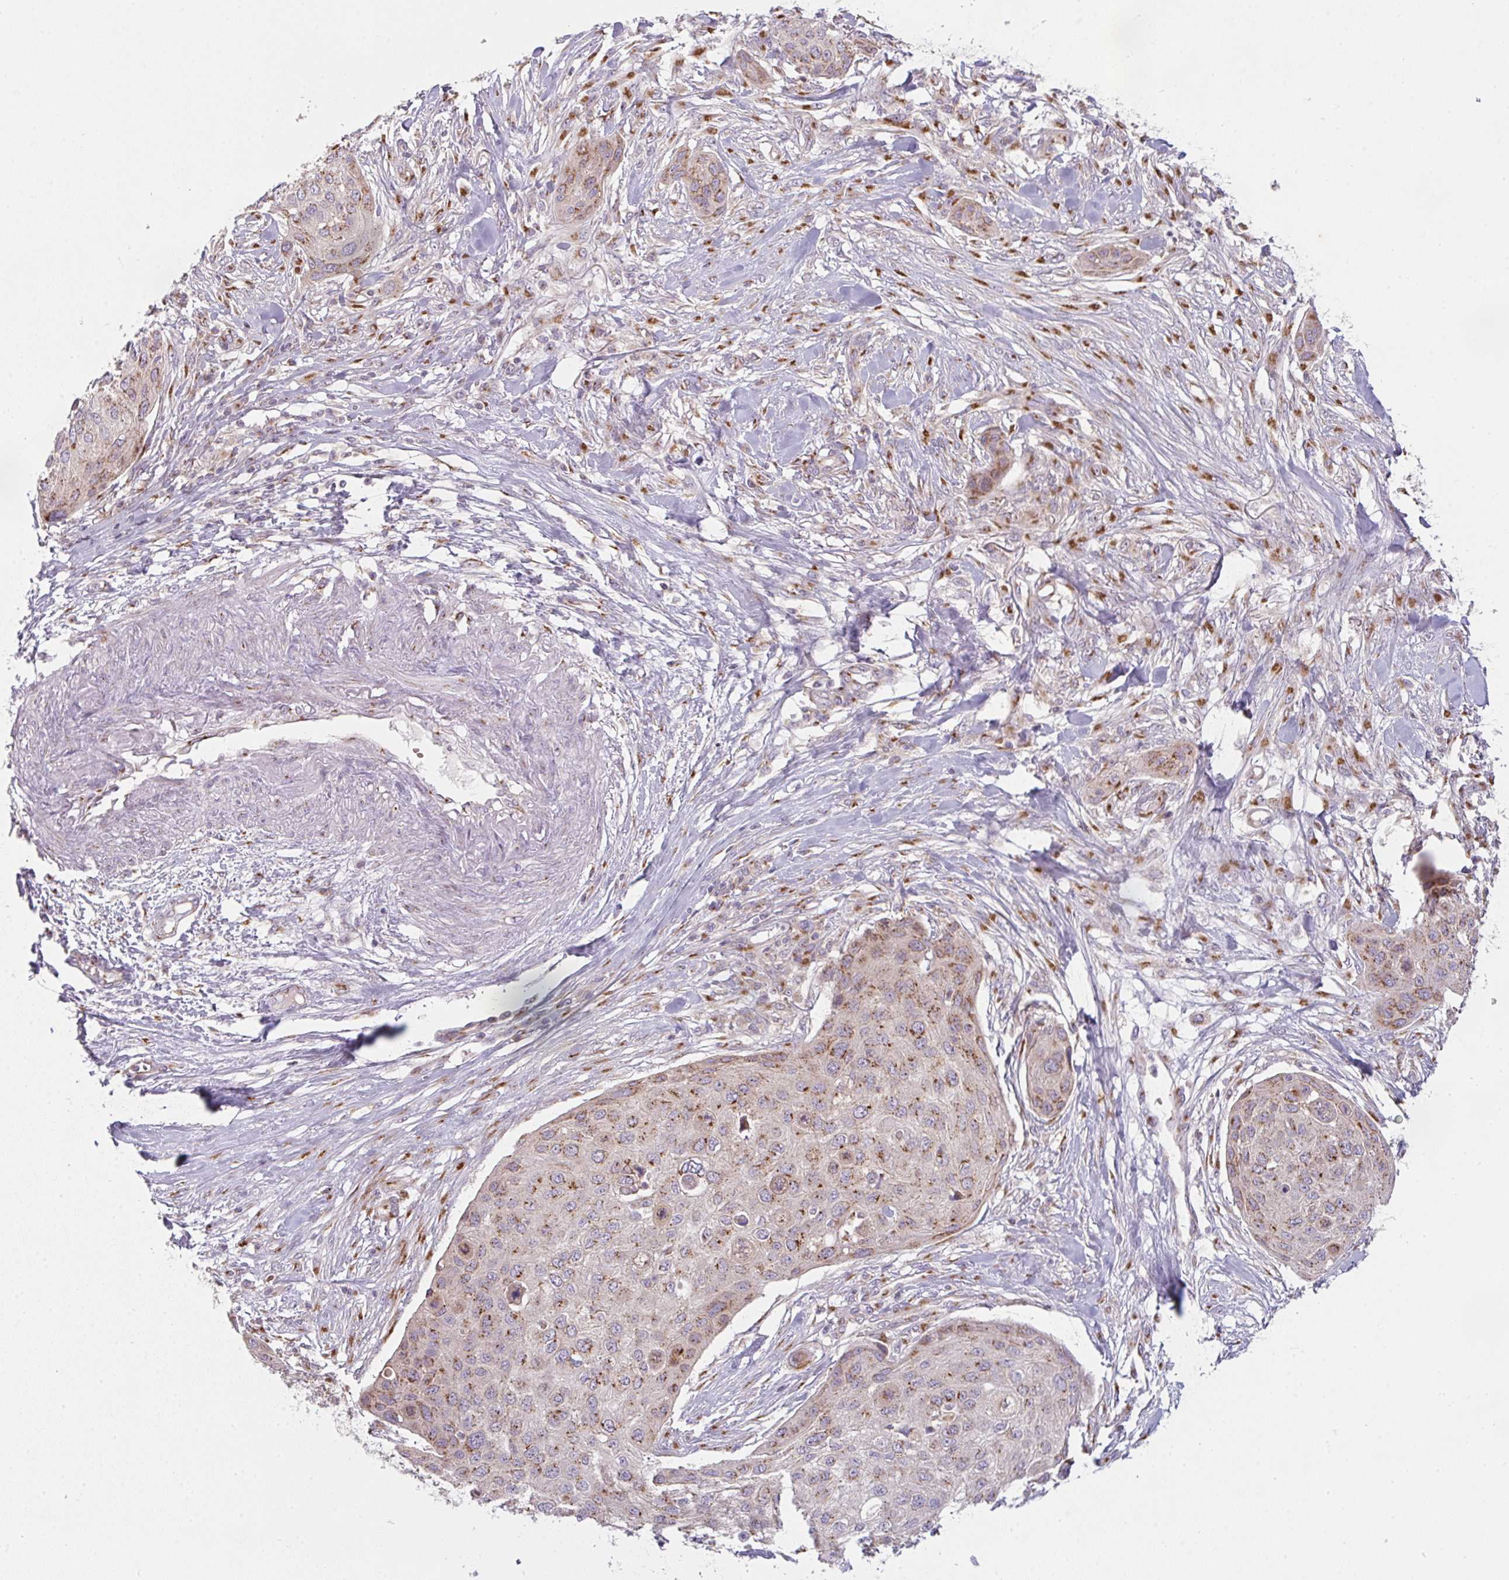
{"staining": {"intensity": "moderate", "quantity": ">75%", "location": "cytoplasmic/membranous"}, "tissue": "skin cancer", "cell_type": "Tumor cells", "image_type": "cancer", "snomed": [{"axis": "morphology", "description": "Squamous cell carcinoma, NOS"}, {"axis": "topography", "description": "Skin"}], "caption": "Protein expression analysis of skin cancer (squamous cell carcinoma) demonstrates moderate cytoplasmic/membranous expression in approximately >75% of tumor cells. (IHC, brightfield microscopy, high magnification).", "gene": "GVQW3", "patient": {"sex": "female", "age": 87}}